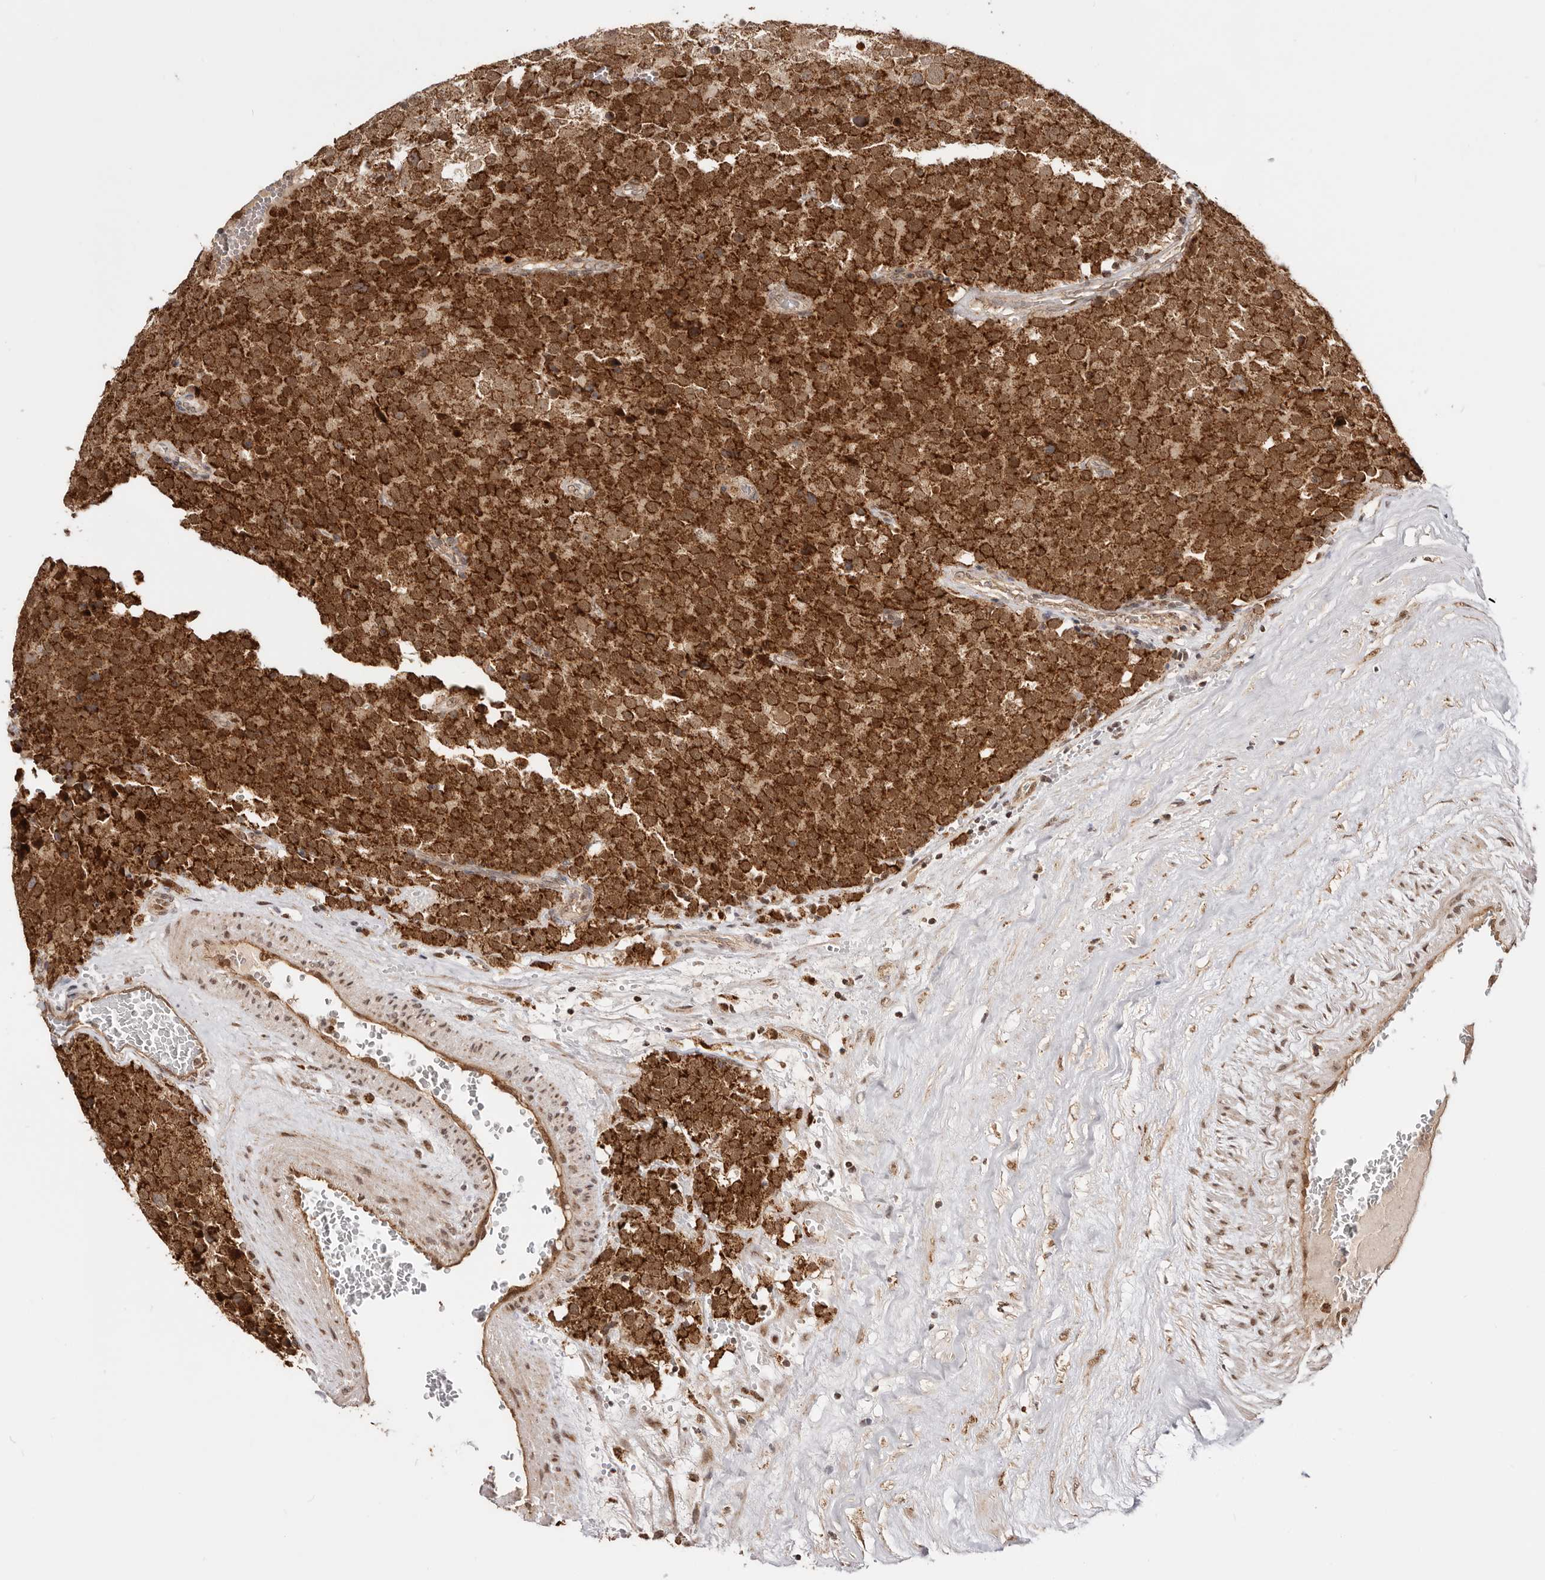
{"staining": {"intensity": "strong", "quantity": ">75%", "location": "cytoplasmic/membranous,nuclear"}, "tissue": "testis cancer", "cell_type": "Tumor cells", "image_type": "cancer", "snomed": [{"axis": "morphology", "description": "Seminoma, NOS"}, {"axis": "topography", "description": "Testis"}], "caption": "Testis seminoma stained for a protein displays strong cytoplasmic/membranous and nuclear positivity in tumor cells.", "gene": "SEC14L1", "patient": {"sex": "male", "age": 71}}